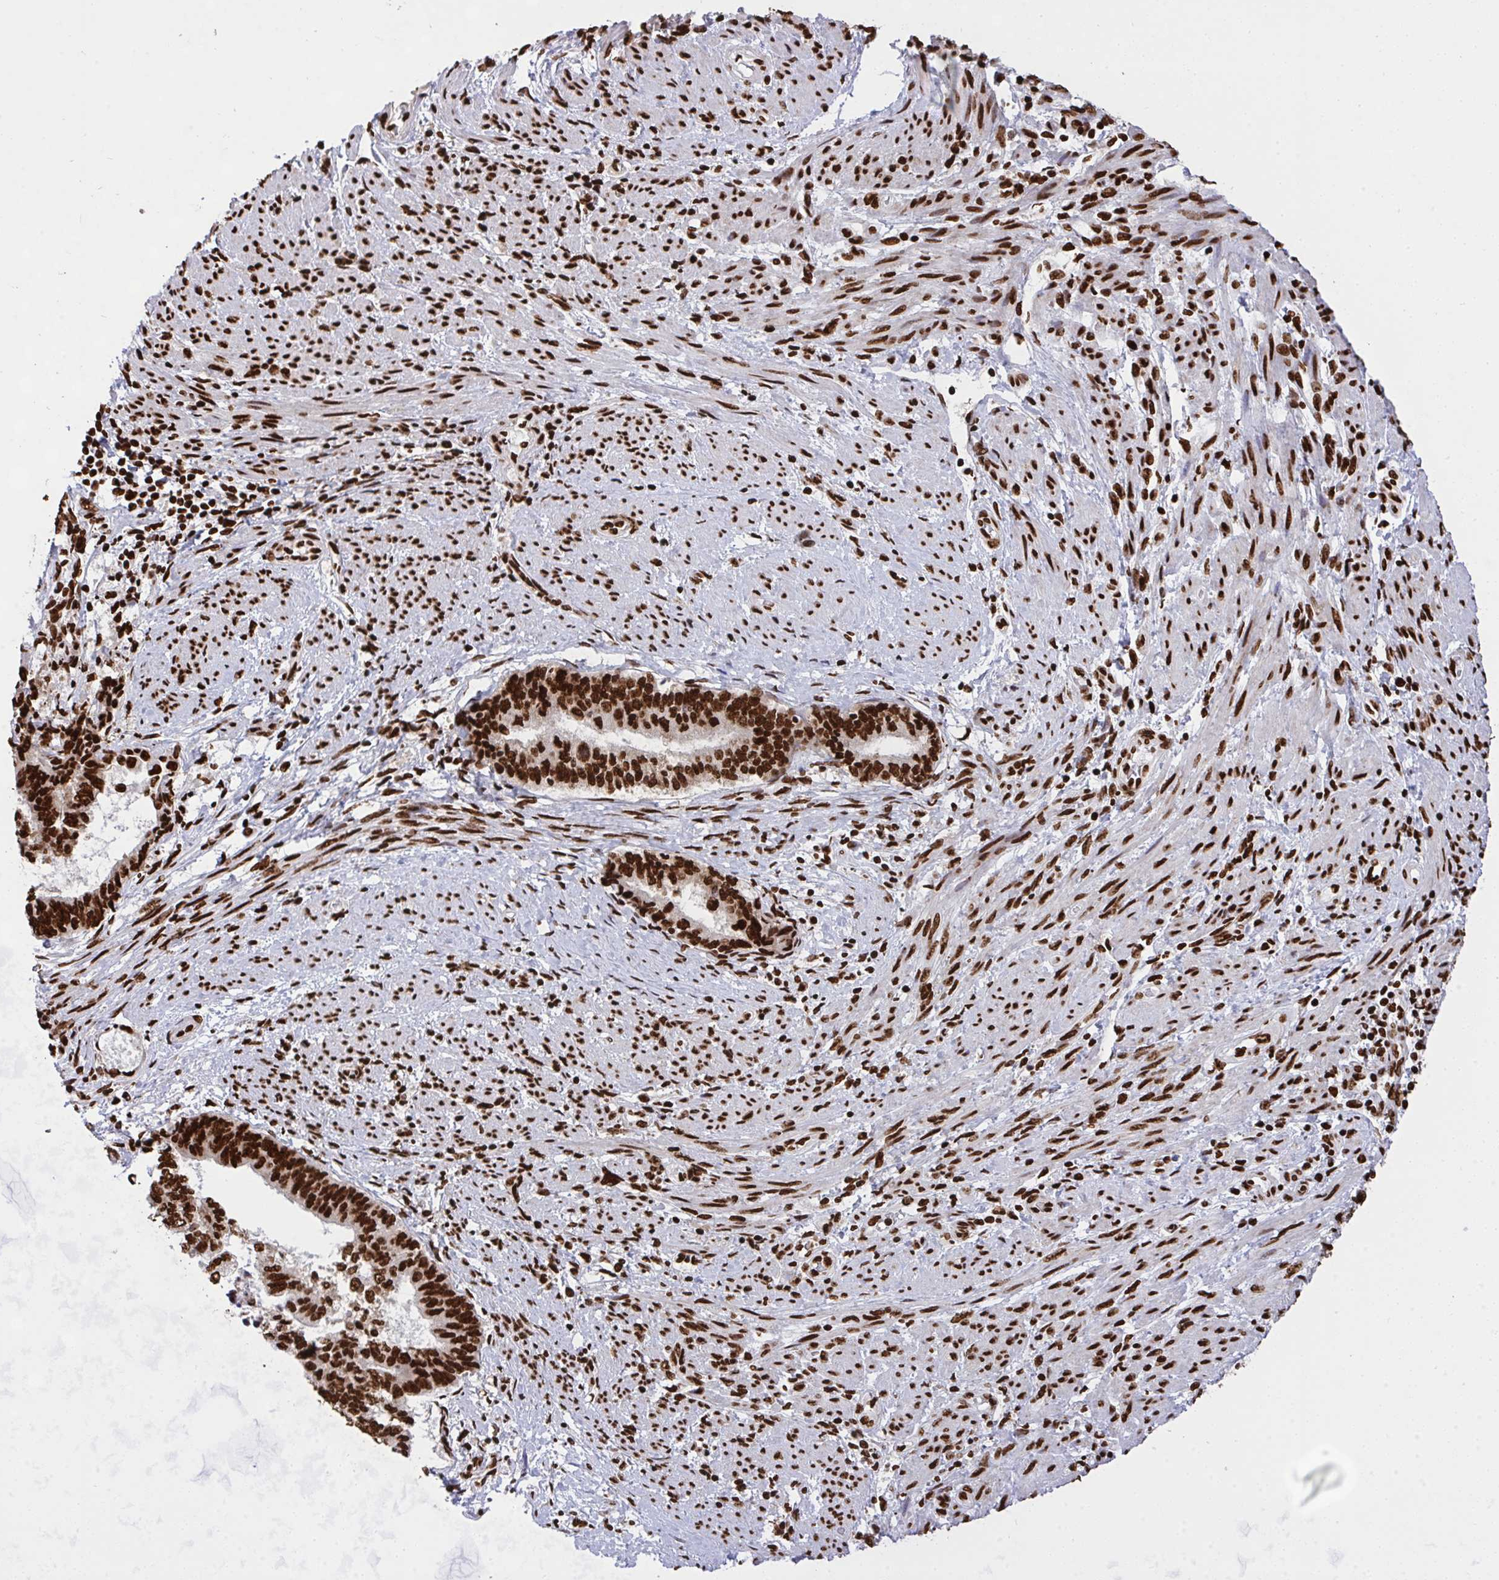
{"staining": {"intensity": "strong", "quantity": ">75%", "location": "nuclear"}, "tissue": "endometrial cancer", "cell_type": "Tumor cells", "image_type": "cancer", "snomed": [{"axis": "morphology", "description": "Adenocarcinoma, NOS"}, {"axis": "topography", "description": "Endometrium"}], "caption": "A histopathology image of human endometrial cancer stained for a protein displays strong nuclear brown staining in tumor cells.", "gene": "HNRNPL", "patient": {"sex": "female", "age": 65}}